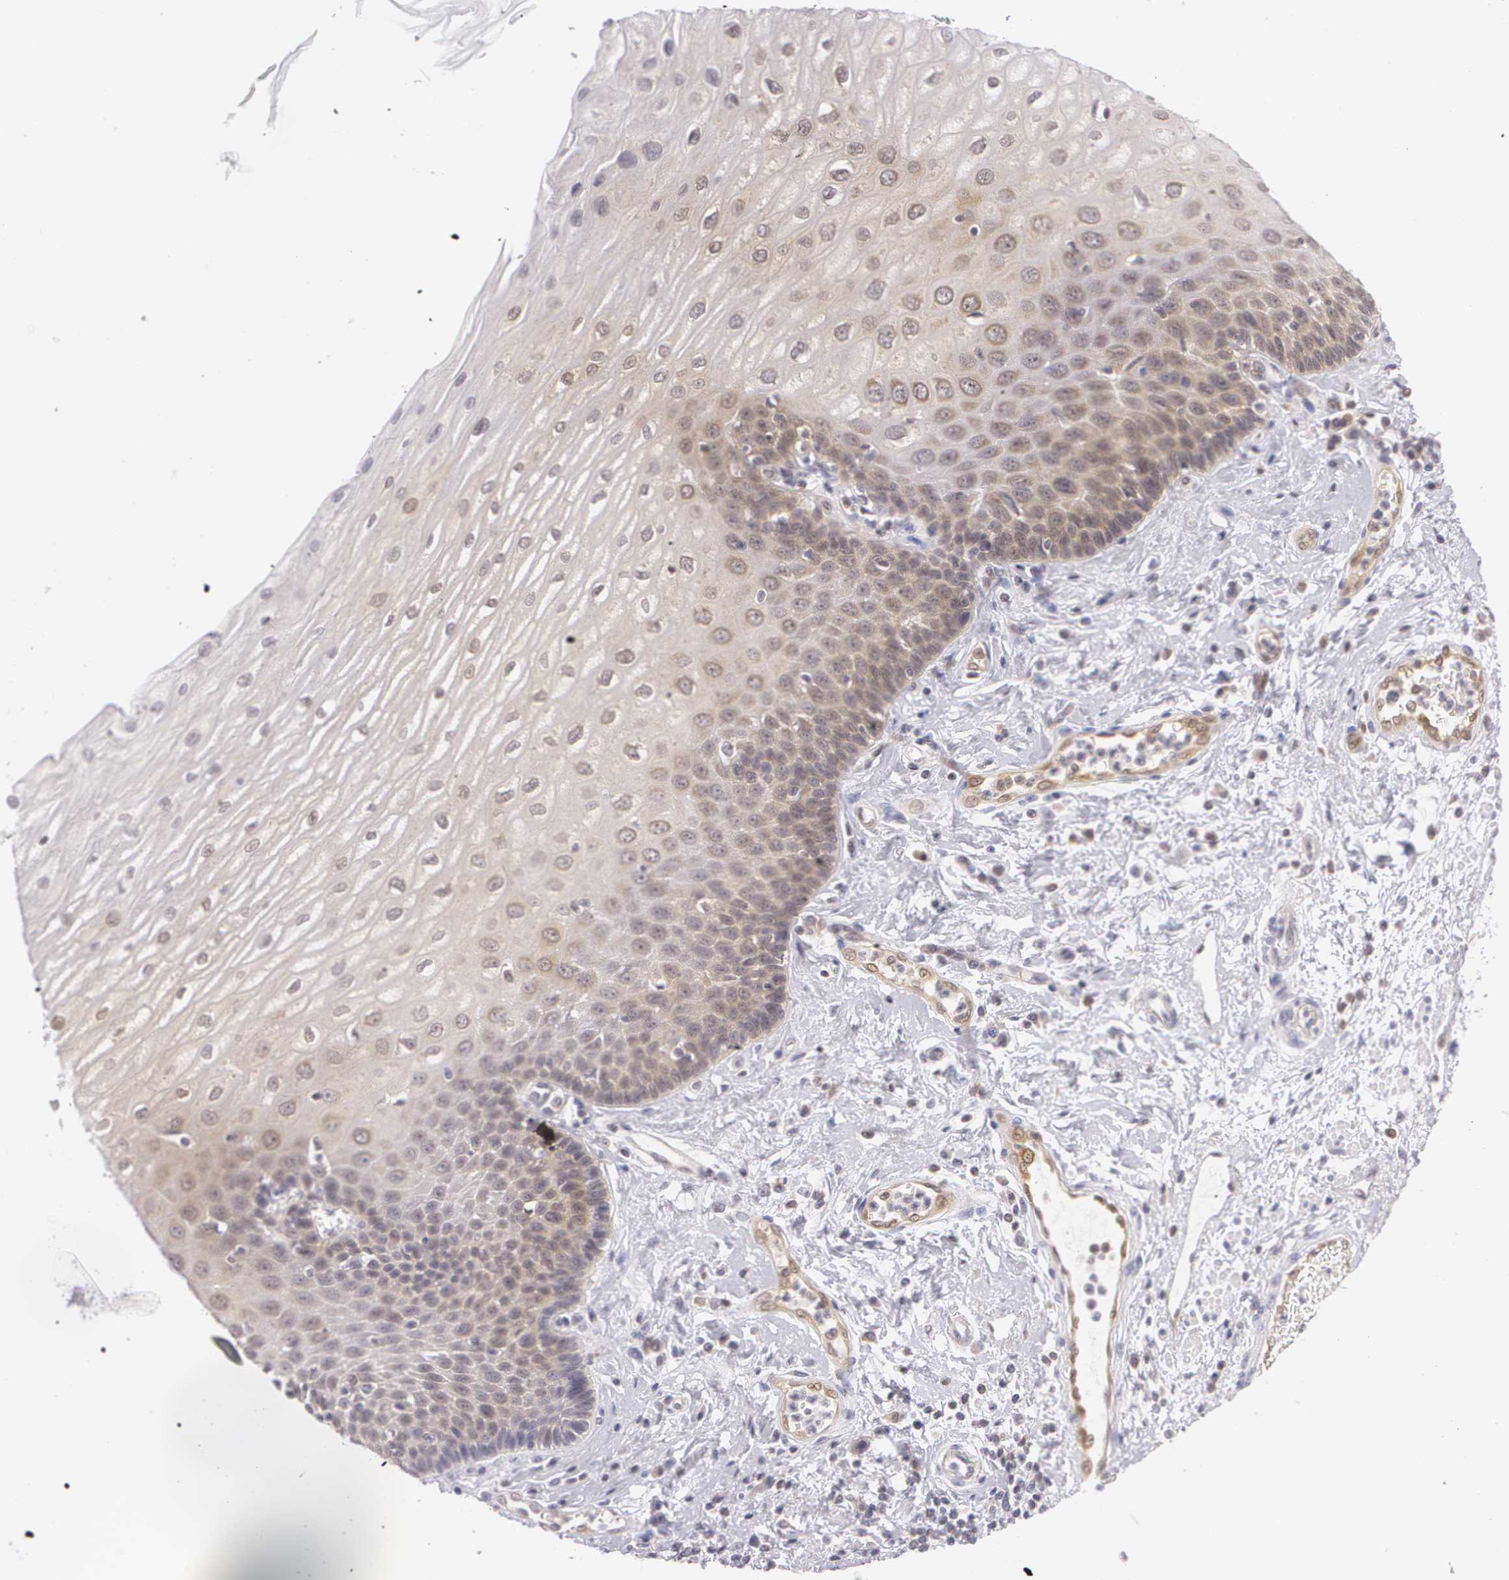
{"staining": {"intensity": "weak", "quantity": "25%-75%", "location": "cytoplasmic/membranous"}, "tissue": "esophagus", "cell_type": "Squamous epithelial cells", "image_type": "normal", "snomed": [{"axis": "morphology", "description": "Normal tissue, NOS"}, {"axis": "topography", "description": "Esophagus"}], "caption": "The histopathology image shows staining of unremarkable esophagus, revealing weak cytoplasmic/membranous protein staining (brown color) within squamous epithelial cells.", "gene": "BCL10", "patient": {"sex": "male", "age": 62}}